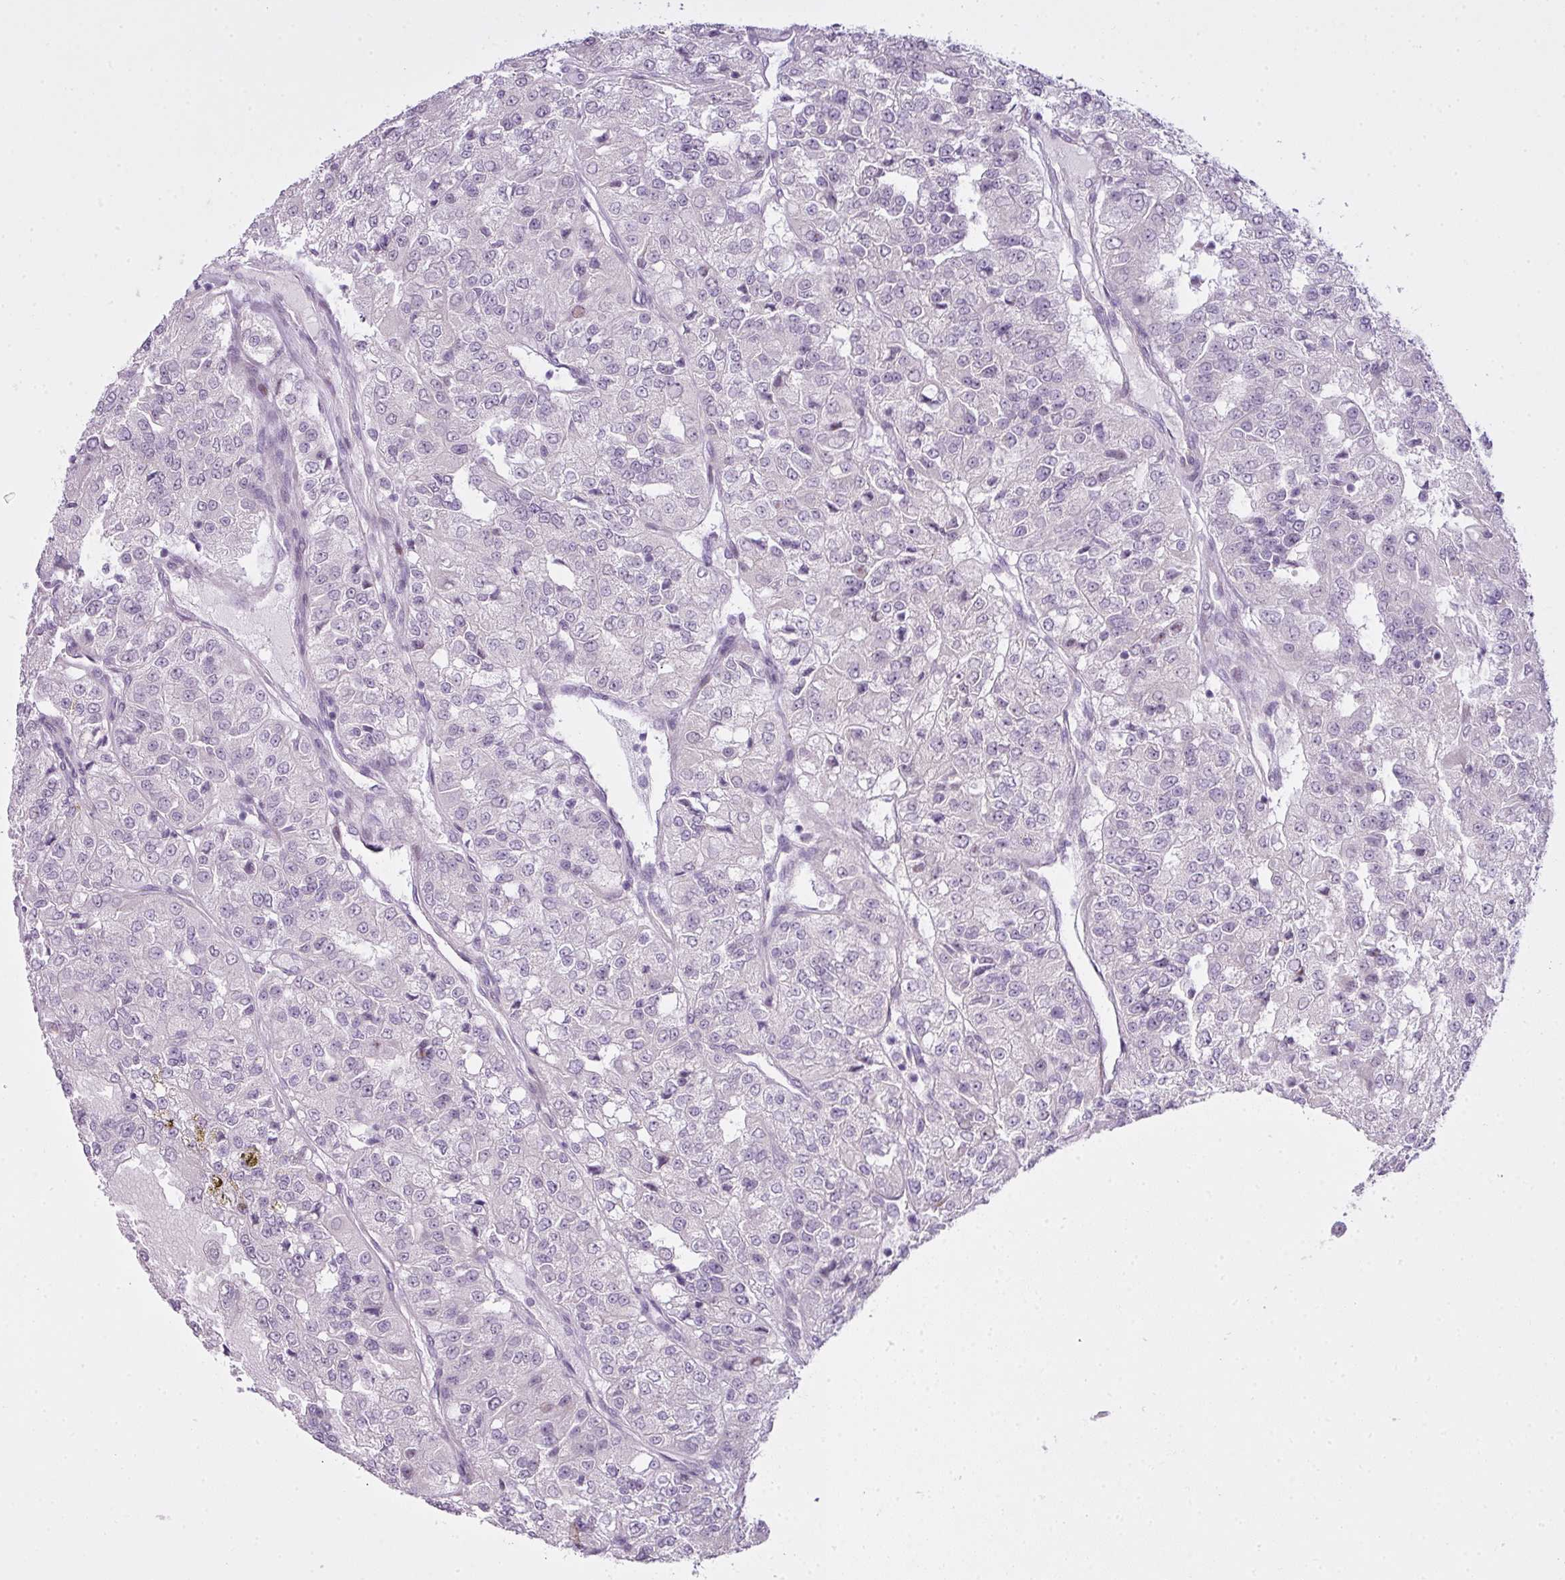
{"staining": {"intensity": "negative", "quantity": "none", "location": "none"}, "tissue": "renal cancer", "cell_type": "Tumor cells", "image_type": "cancer", "snomed": [{"axis": "morphology", "description": "Adenocarcinoma, NOS"}, {"axis": "topography", "description": "Kidney"}], "caption": "Tumor cells are negative for protein expression in human renal cancer (adenocarcinoma). Nuclei are stained in blue.", "gene": "ZNF688", "patient": {"sex": "female", "age": 63}}